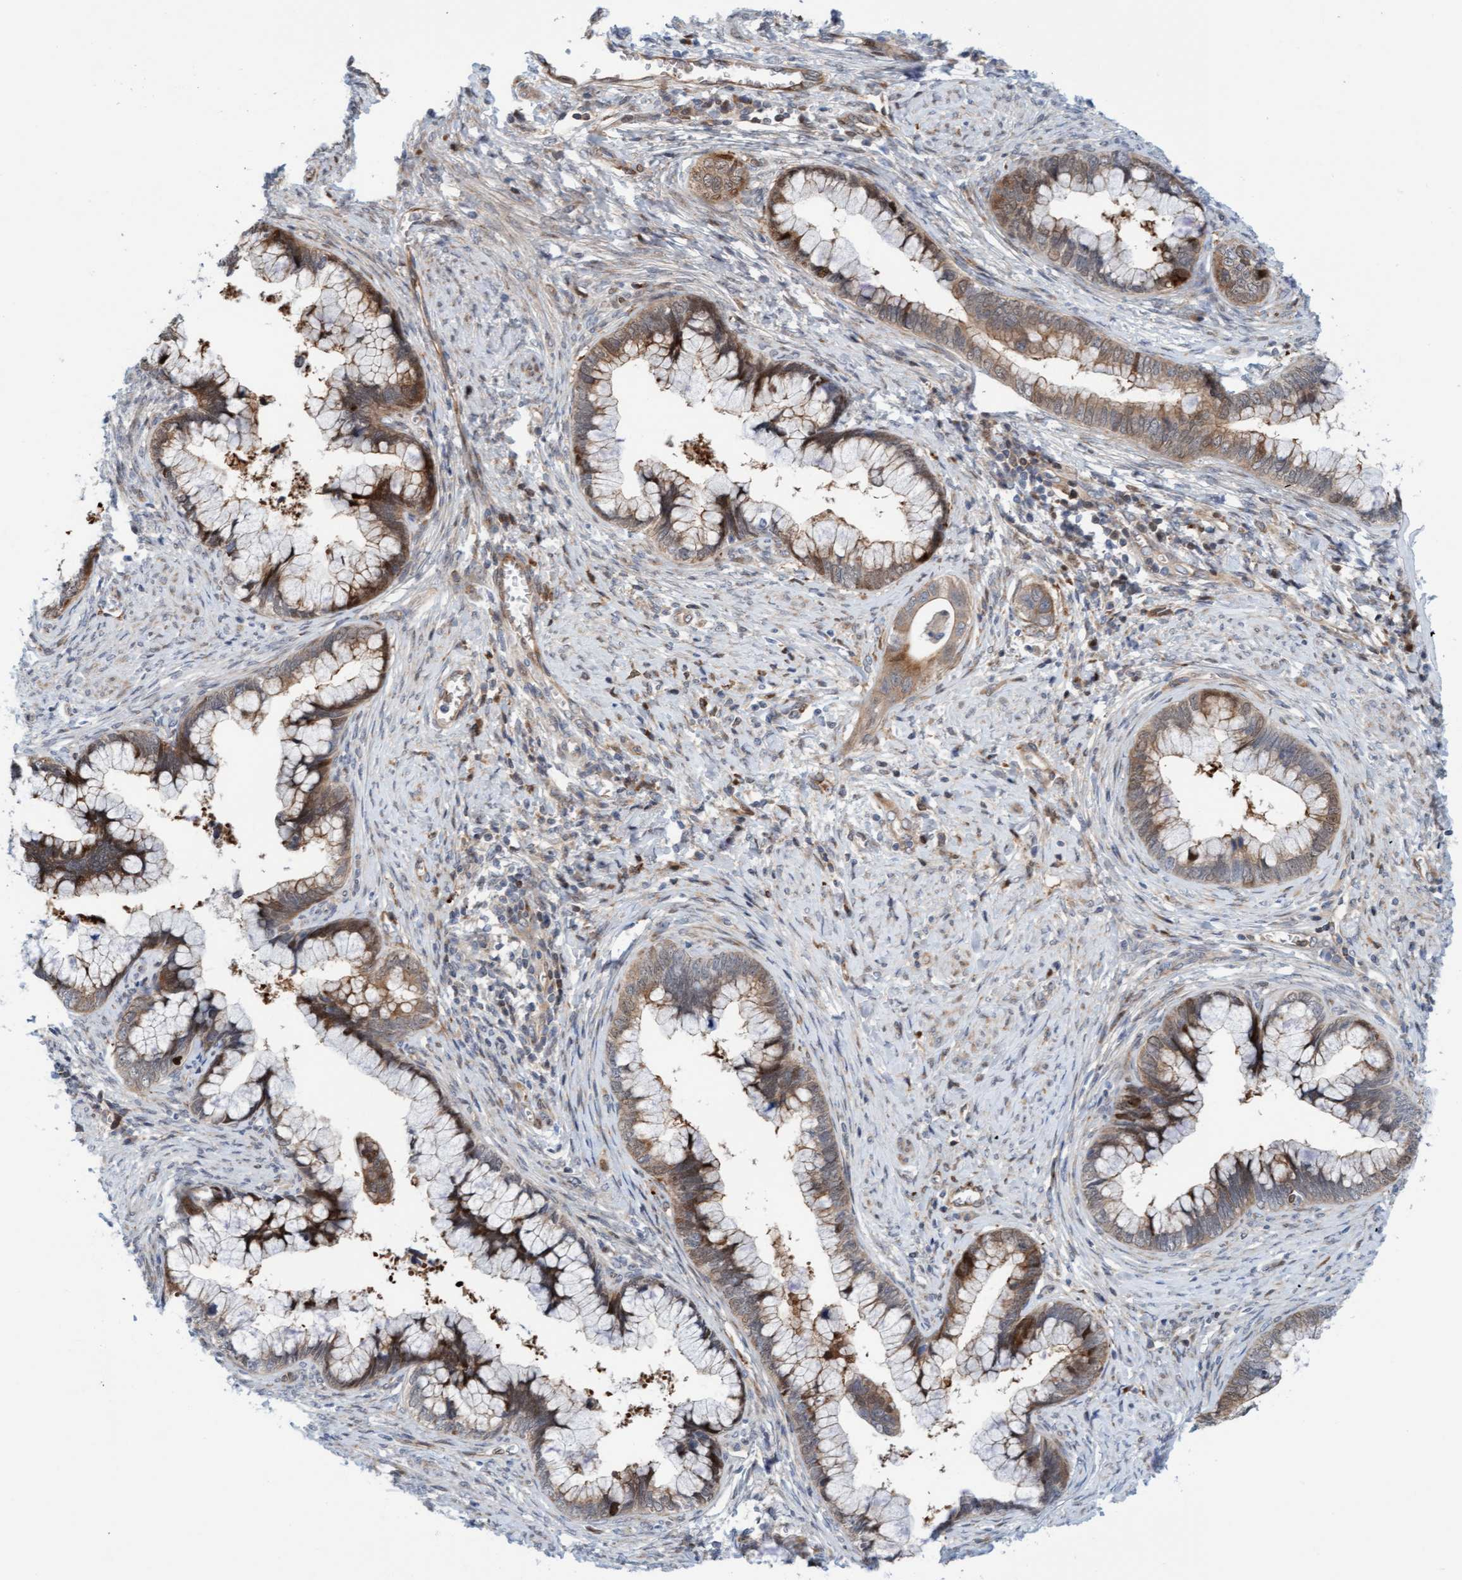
{"staining": {"intensity": "moderate", "quantity": ">75%", "location": "cytoplasmic/membranous"}, "tissue": "cervical cancer", "cell_type": "Tumor cells", "image_type": "cancer", "snomed": [{"axis": "morphology", "description": "Adenocarcinoma, NOS"}, {"axis": "topography", "description": "Cervix"}], "caption": "Protein positivity by IHC demonstrates moderate cytoplasmic/membranous expression in approximately >75% of tumor cells in adenocarcinoma (cervical).", "gene": "EIF4EBP1", "patient": {"sex": "female", "age": 44}}